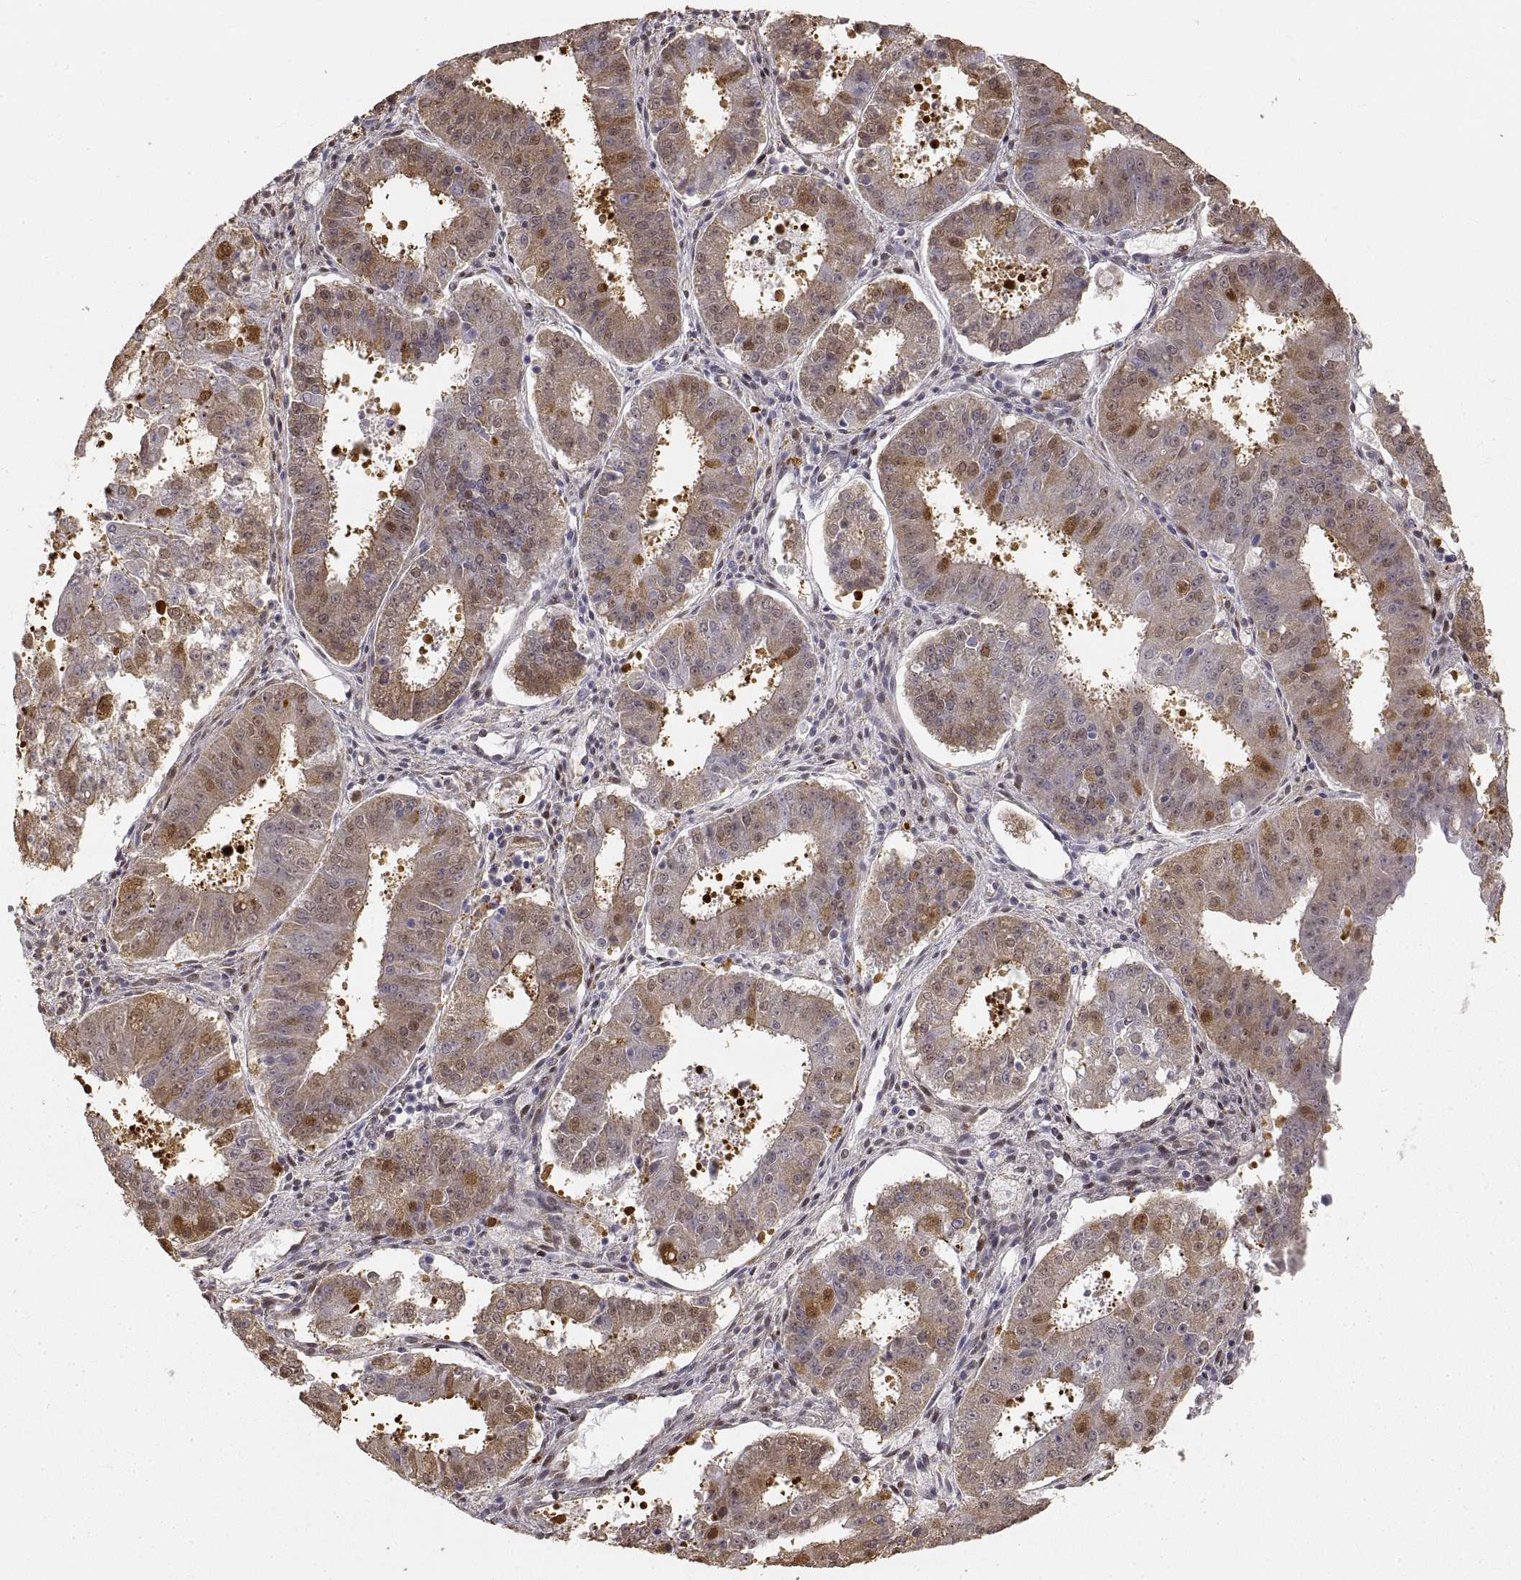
{"staining": {"intensity": "moderate", "quantity": "<25%", "location": "cytoplasmic/membranous"}, "tissue": "ovarian cancer", "cell_type": "Tumor cells", "image_type": "cancer", "snomed": [{"axis": "morphology", "description": "Carcinoma, endometroid"}, {"axis": "topography", "description": "Ovary"}], "caption": "The histopathology image demonstrates a brown stain indicating the presence of a protein in the cytoplasmic/membranous of tumor cells in ovarian cancer (endometroid carcinoma).", "gene": "HSP90AB1", "patient": {"sex": "female", "age": 42}}